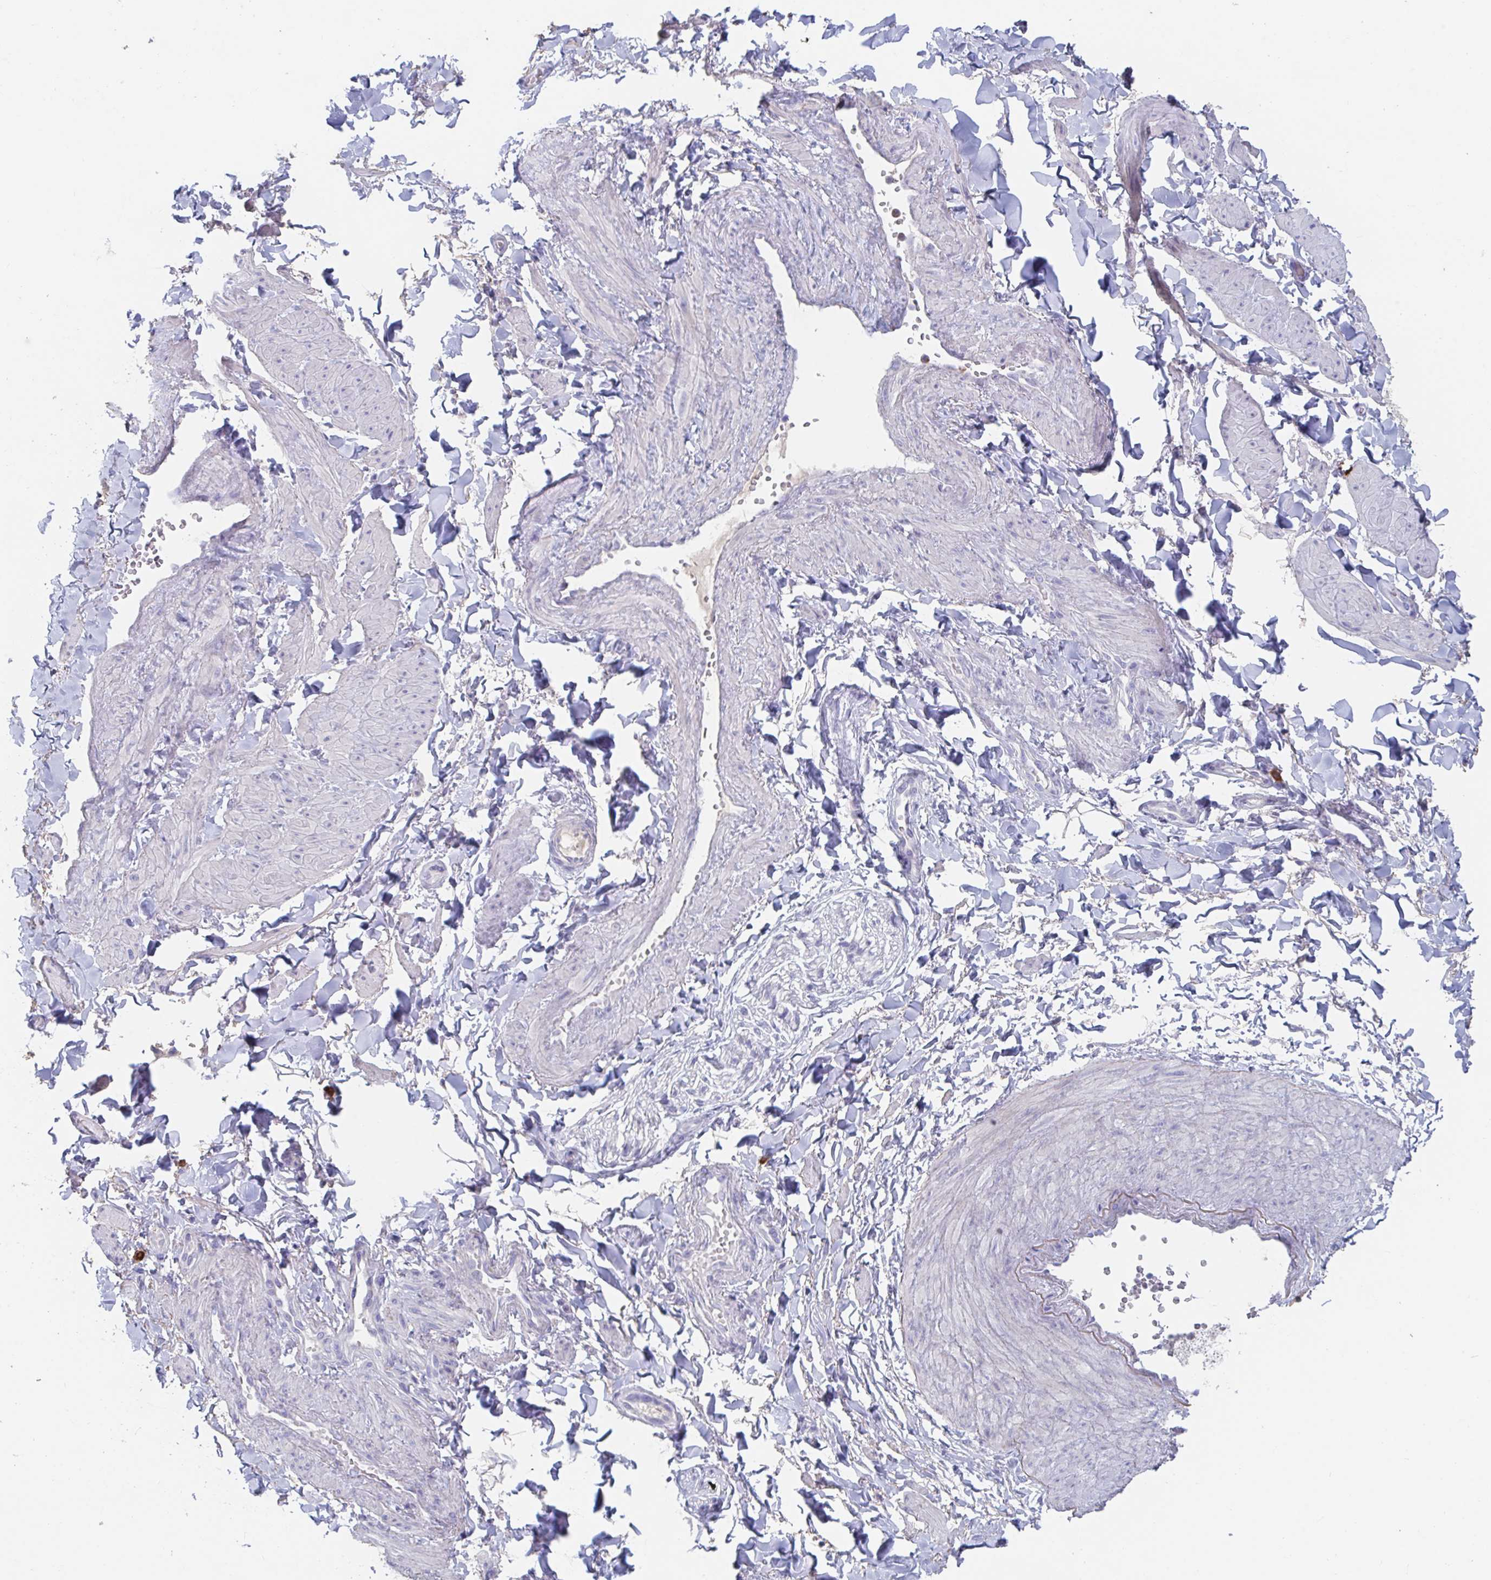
{"staining": {"intensity": "negative", "quantity": "none", "location": "none"}, "tissue": "adipose tissue", "cell_type": "Adipocytes", "image_type": "normal", "snomed": [{"axis": "morphology", "description": "Normal tissue, NOS"}, {"axis": "topography", "description": "Epididymis"}, {"axis": "topography", "description": "Peripheral nerve tissue"}], "caption": "The histopathology image shows no staining of adipocytes in benign adipose tissue.", "gene": "KCNK5", "patient": {"sex": "male", "age": 32}}